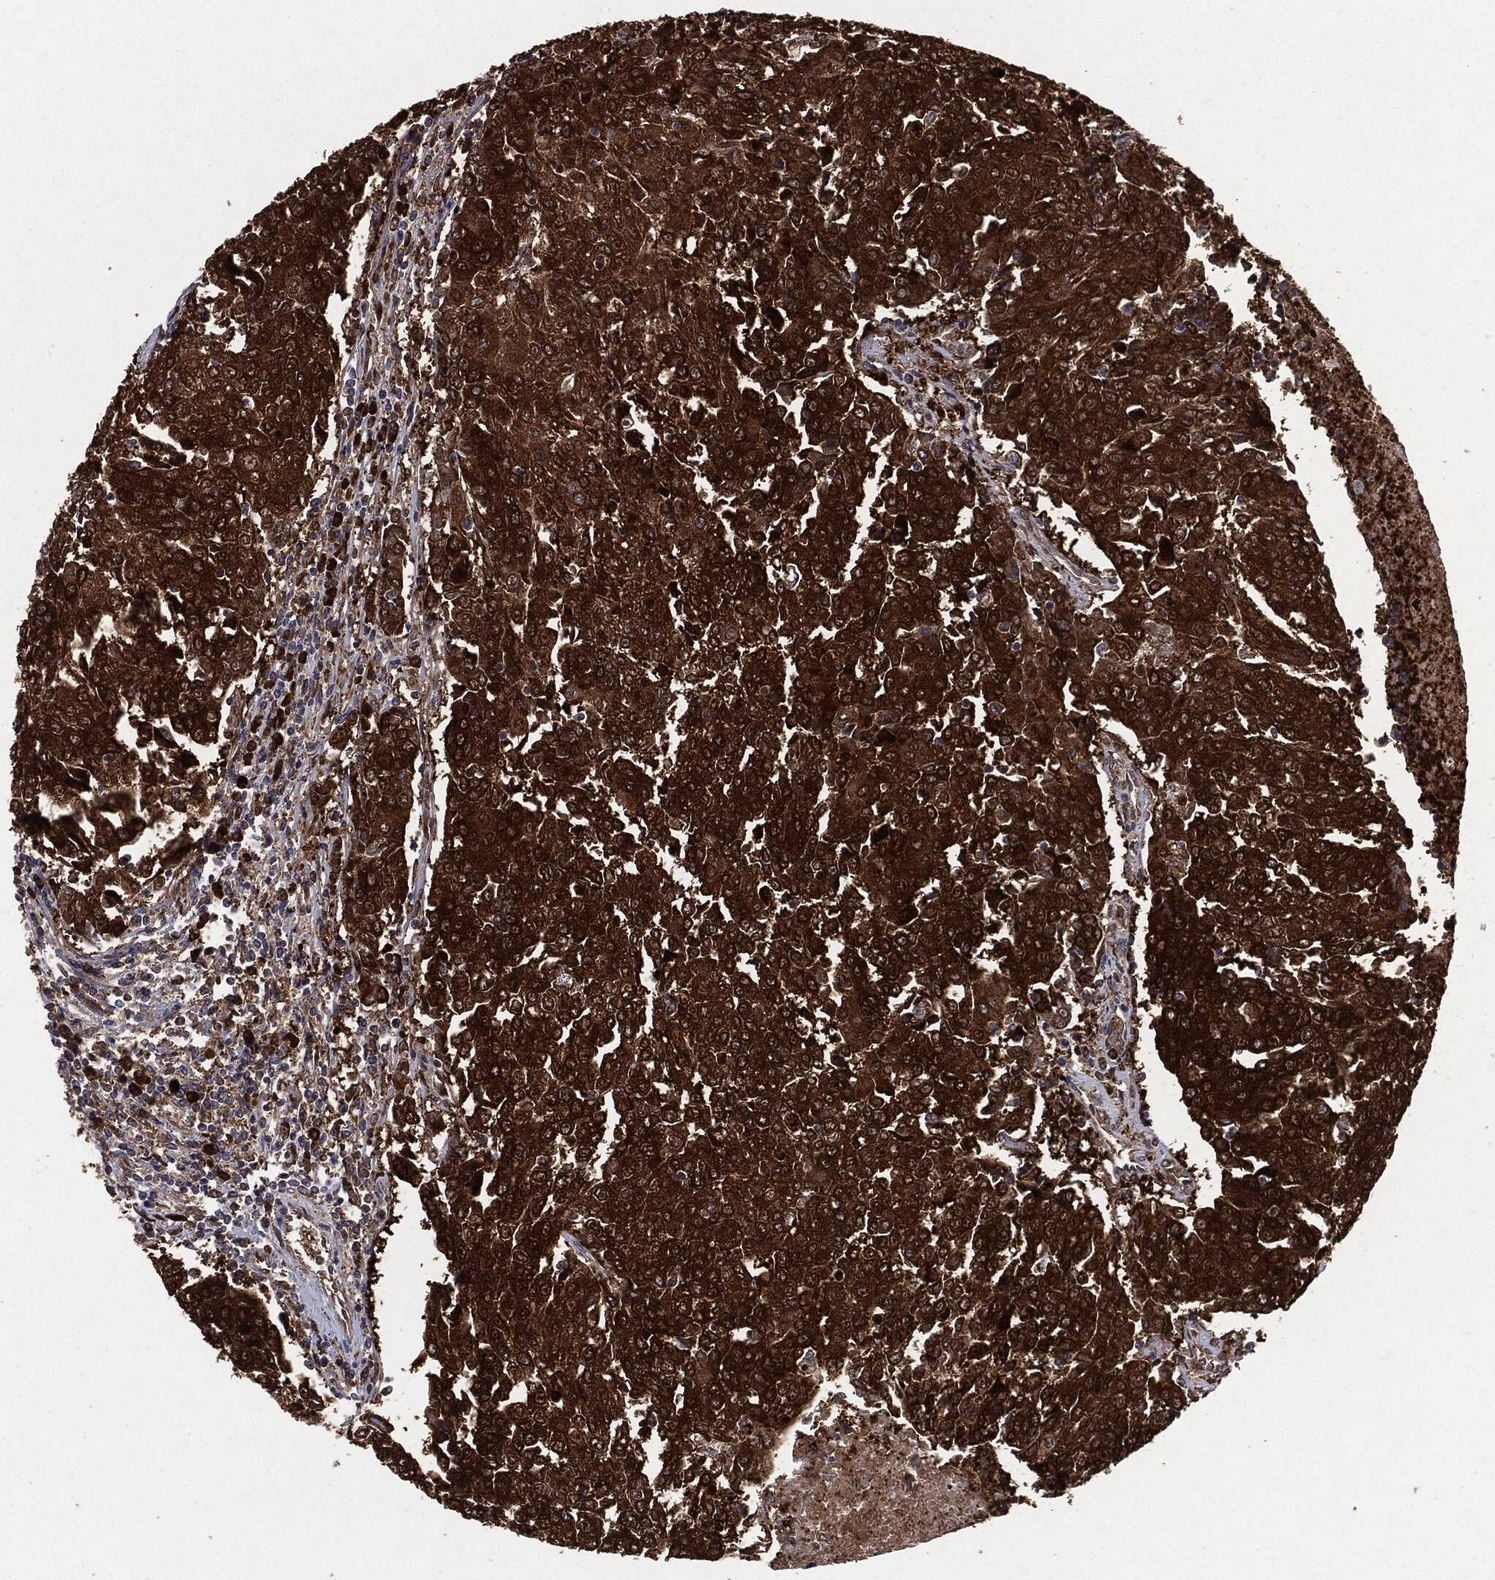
{"staining": {"intensity": "strong", "quantity": ">75%", "location": "cytoplasmic/membranous"}, "tissue": "urothelial cancer", "cell_type": "Tumor cells", "image_type": "cancer", "snomed": [{"axis": "morphology", "description": "Urothelial carcinoma, High grade"}, {"axis": "topography", "description": "Urinary bladder"}], "caption": "This micrograph exhibits IHC staining of urothelial carcinoma (high-grade), with high strong cytoplasmic/membranous positivity in about >75% of tumor cells.", "gene": "NME1", "patient": {"sex": "female", "age": 85}}